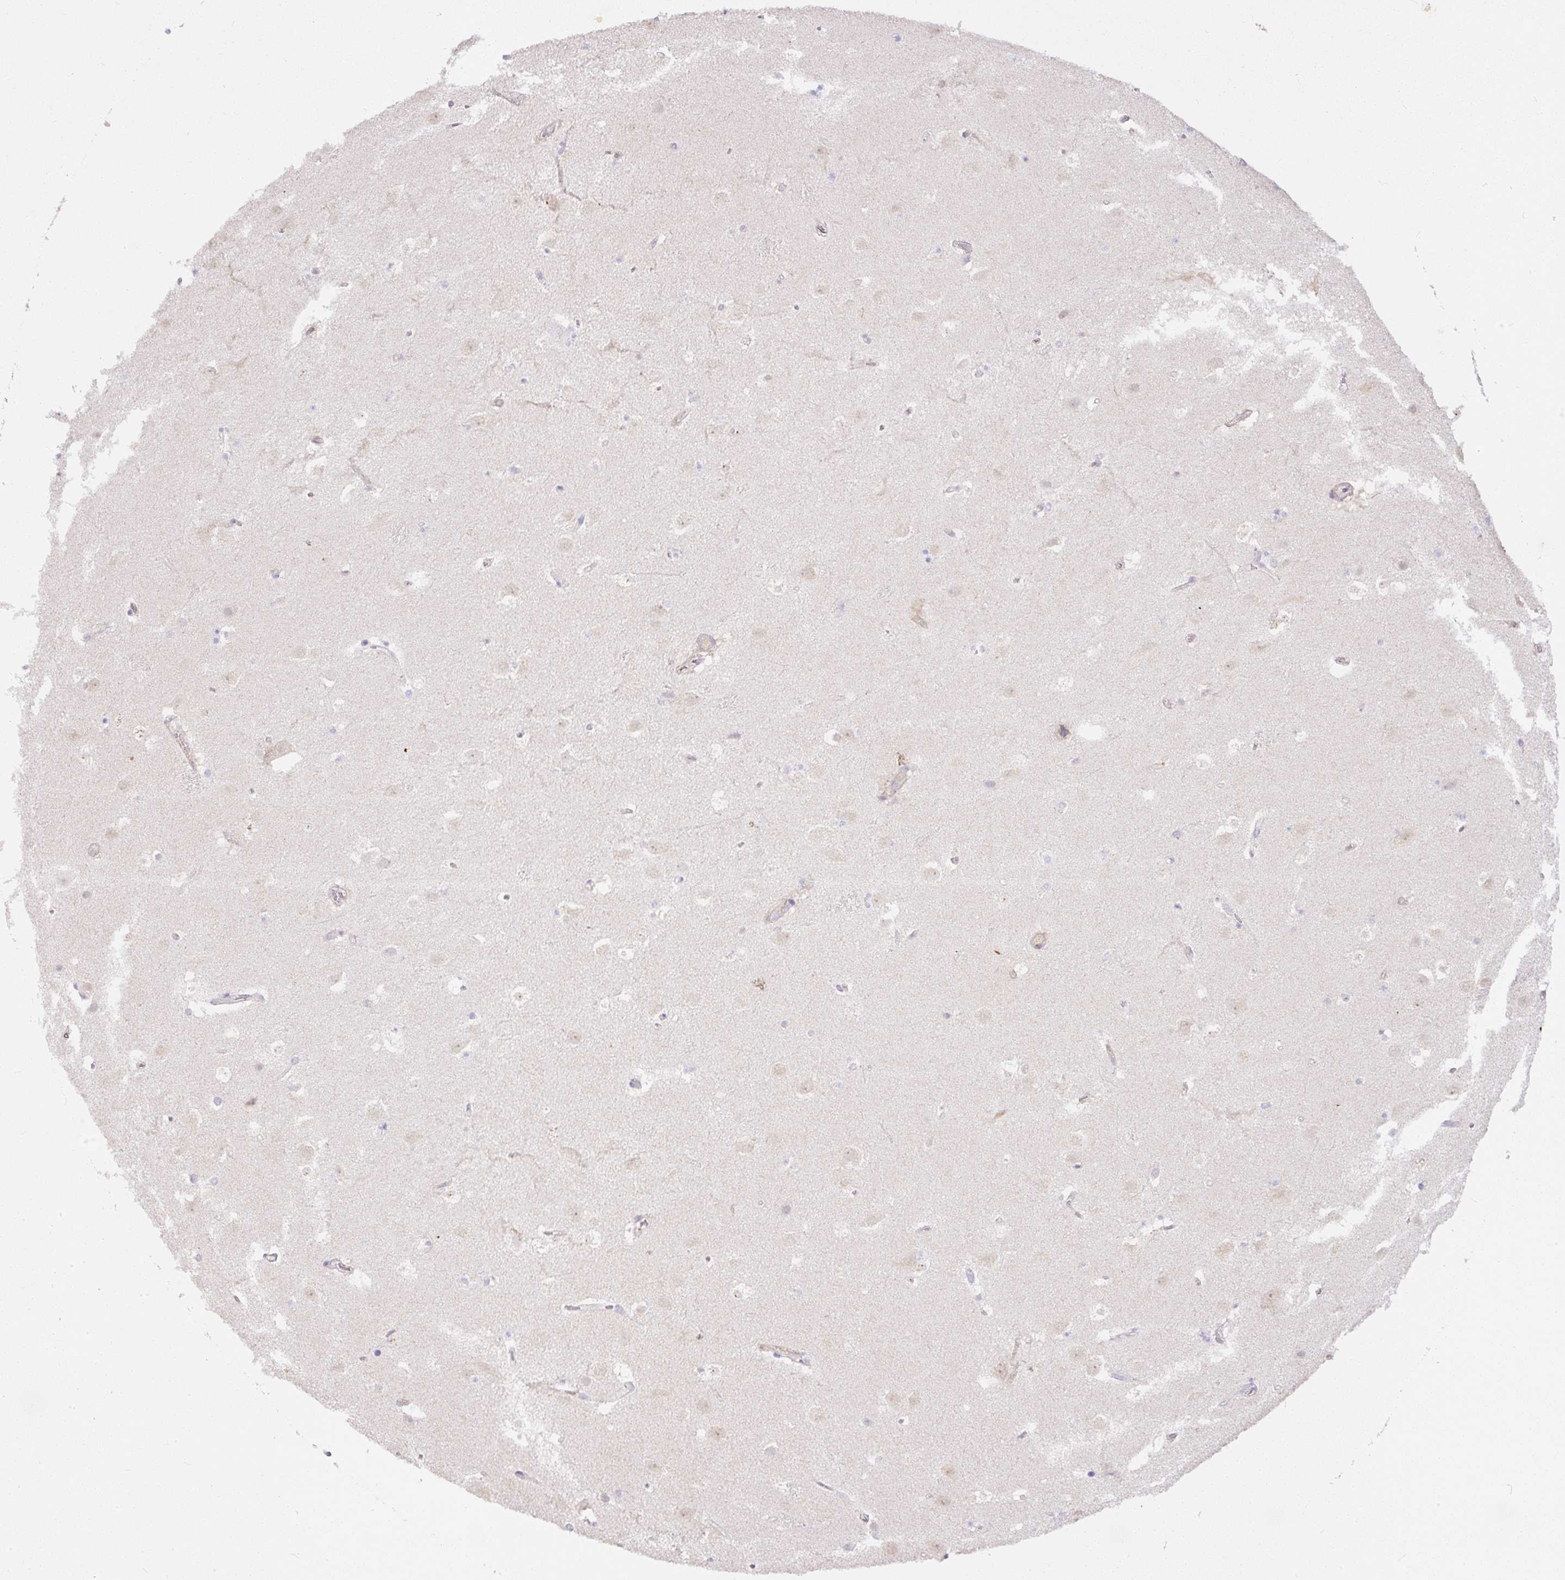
{"staining": {"intensity": "negative", "quantity": "none", "location": "none"}, "tissue": "caudate", "cell_type": "Glial cells", "image_type": "normal", "snomed": [{"axis": "morphology", "description": "Normal tissue, NOS"}, {"axis": "topography", "description": "Lateral ventricle wall"}], "caption": "Immunohistochemistry of normal caudate exhibits no staining in glial cells. (IHC, brightfield microscopy, high magnification).", "gene": "DAPK1", "patient": {"sex": "male", "age": 37}}